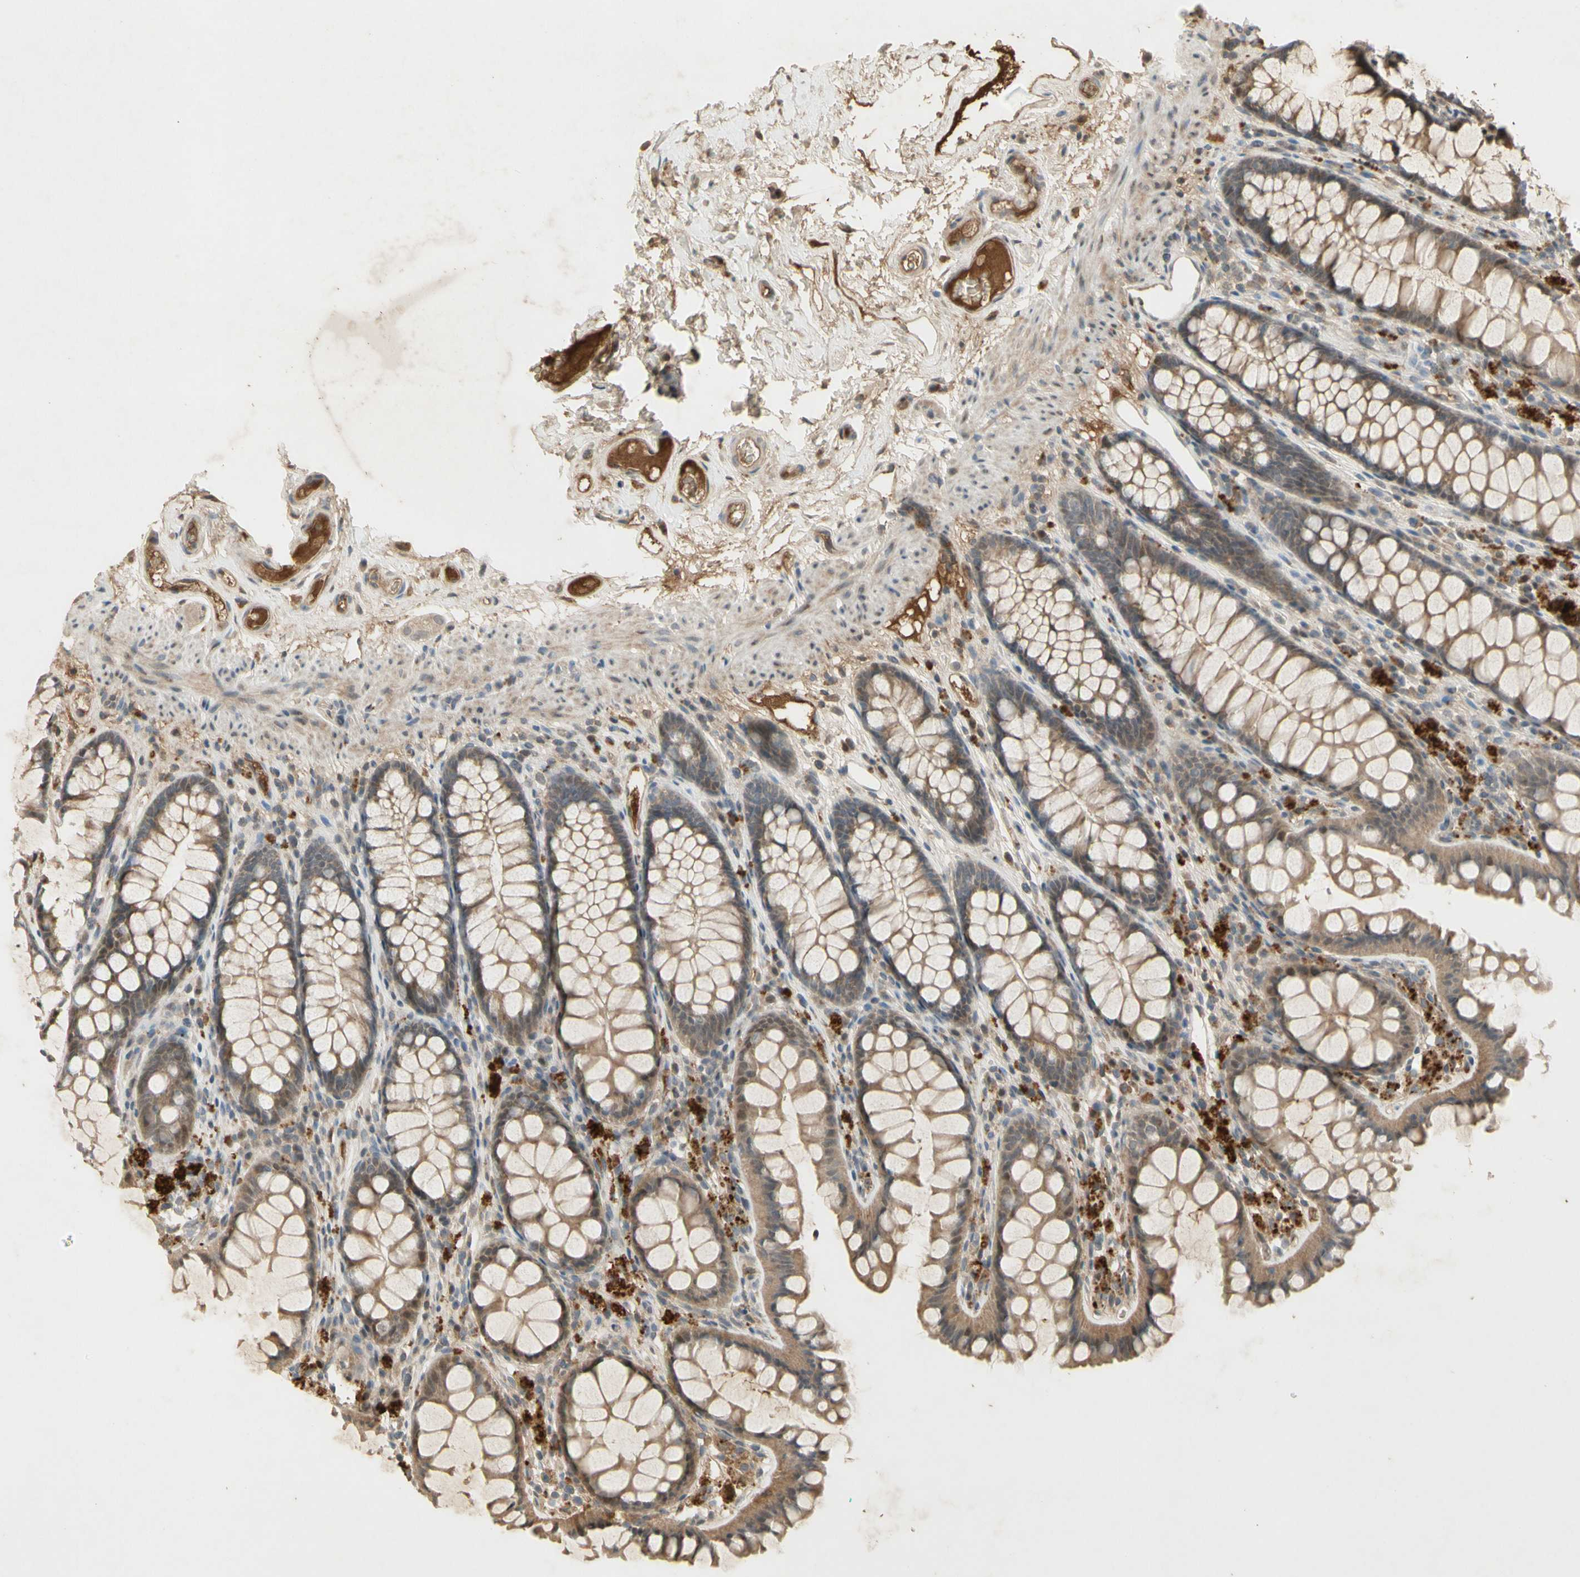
{"staining": {"intensity": "moderate", "quantity": ">75%", "location": "cytoplasmic/membranous"}, "tissue": "colon", "cell_type": "Endothelial cells", "image_type": "normal", "snomed": [{"axis": "morphology", "description": "Normal tissue, NOS"}, {"axis": "topography", "description": "Colon"}], "caption": "A brown stain shows moderate cytoplasmic/membranous staining of a protein in endothelial cells of unremarkable colon.", "gene": "NRG4", "patient": {"sex": "female", "age": 55}}